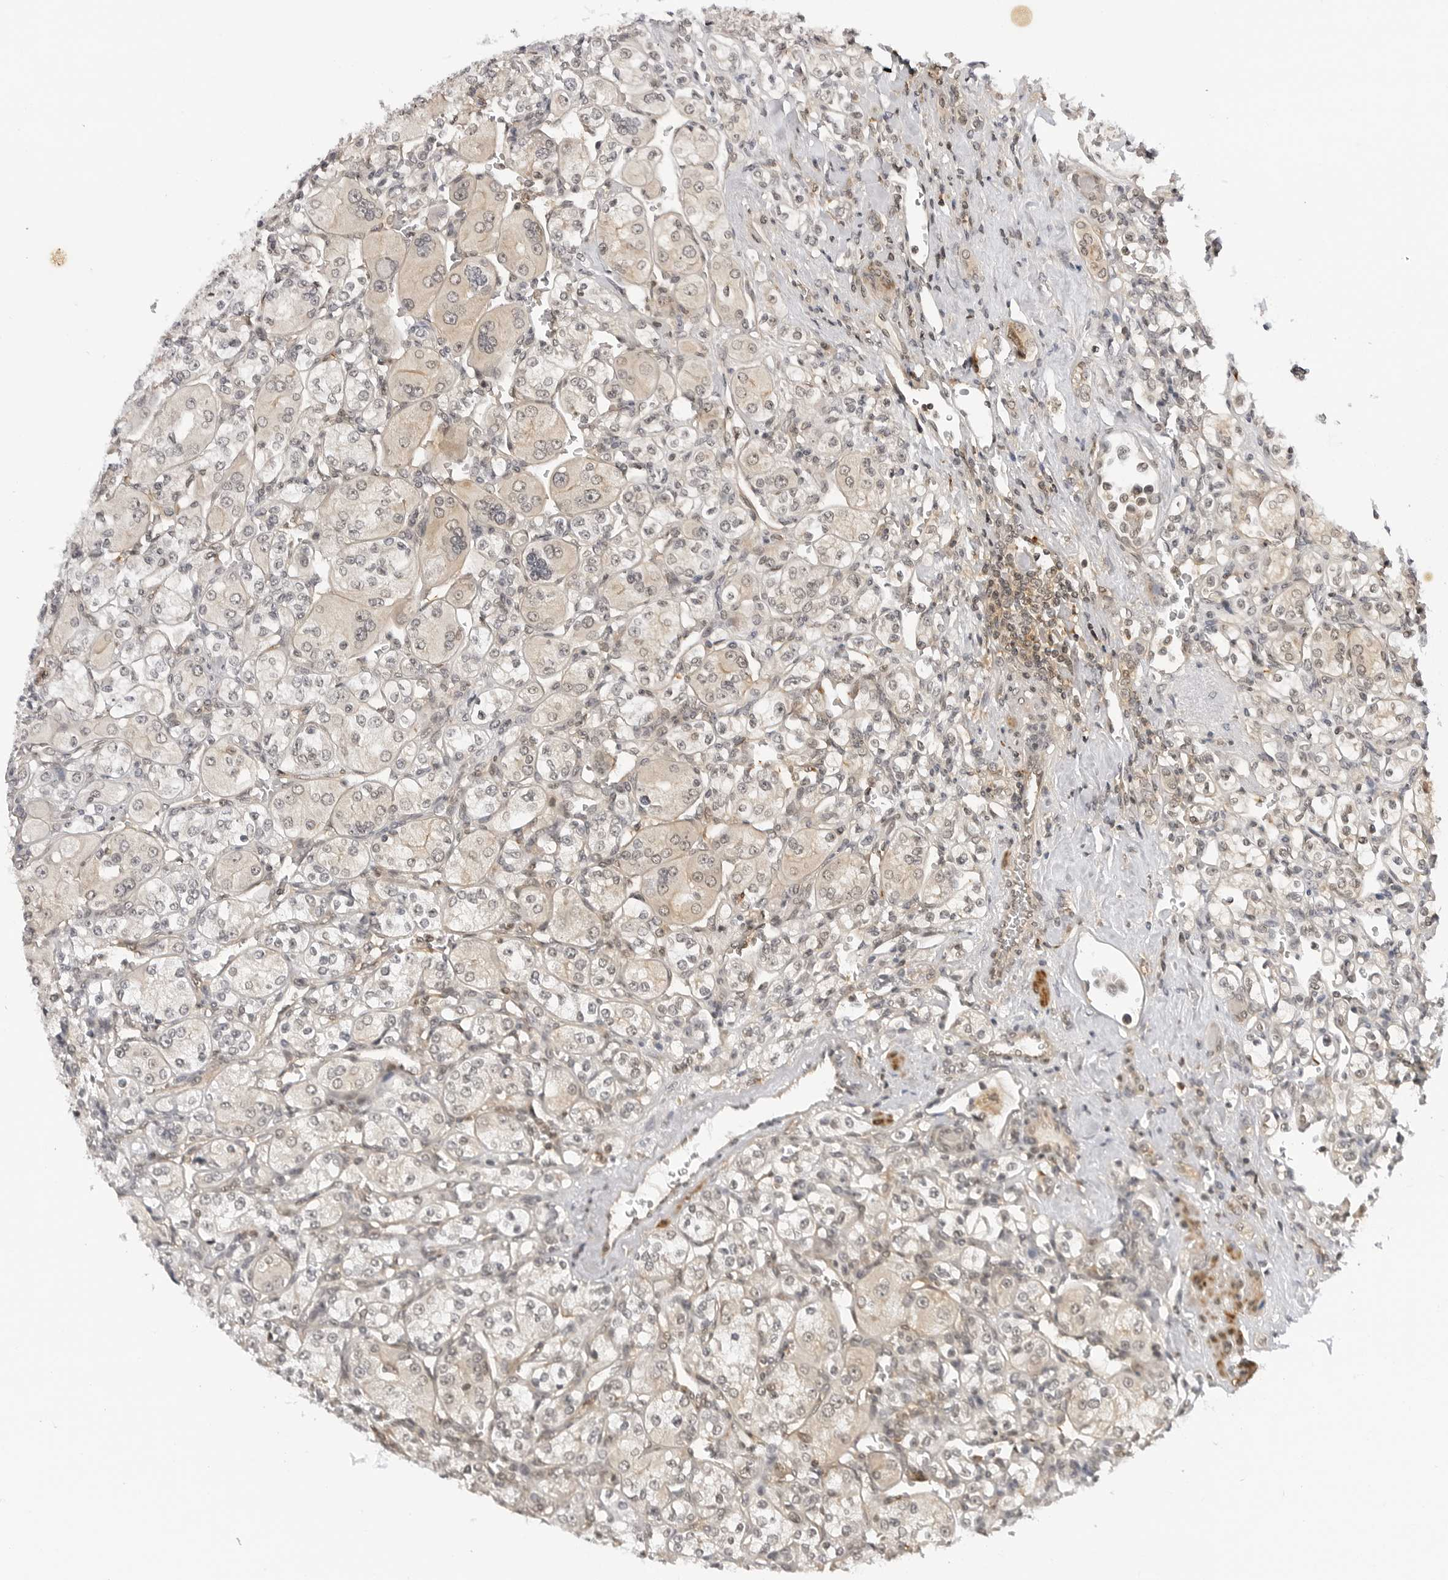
{"staining": {"intensity": "weak", "quantity": "25%-75%", "location": "cytoplasmic/membranous"}, "tissue": "renal cancer", "cell_type": "Tumor cells", "image_type": "cancer", "snomed": [{"axis": "morphology", "description": "Adenocarcinoma, NOS"}, {"axis": "topography", "description": "Kidney"}], "caption": "Renal adenocarcinoma stained with DAB (3,3'-diaminobenzidine) immunohistochemistry (IHC) demonstrates low levels of weak cytoplasmic/membranous expression in approximately 25%-75% of tumor cells.", "gene": "MAP2K5", "patient": {"sex": "male", "age": 77}}